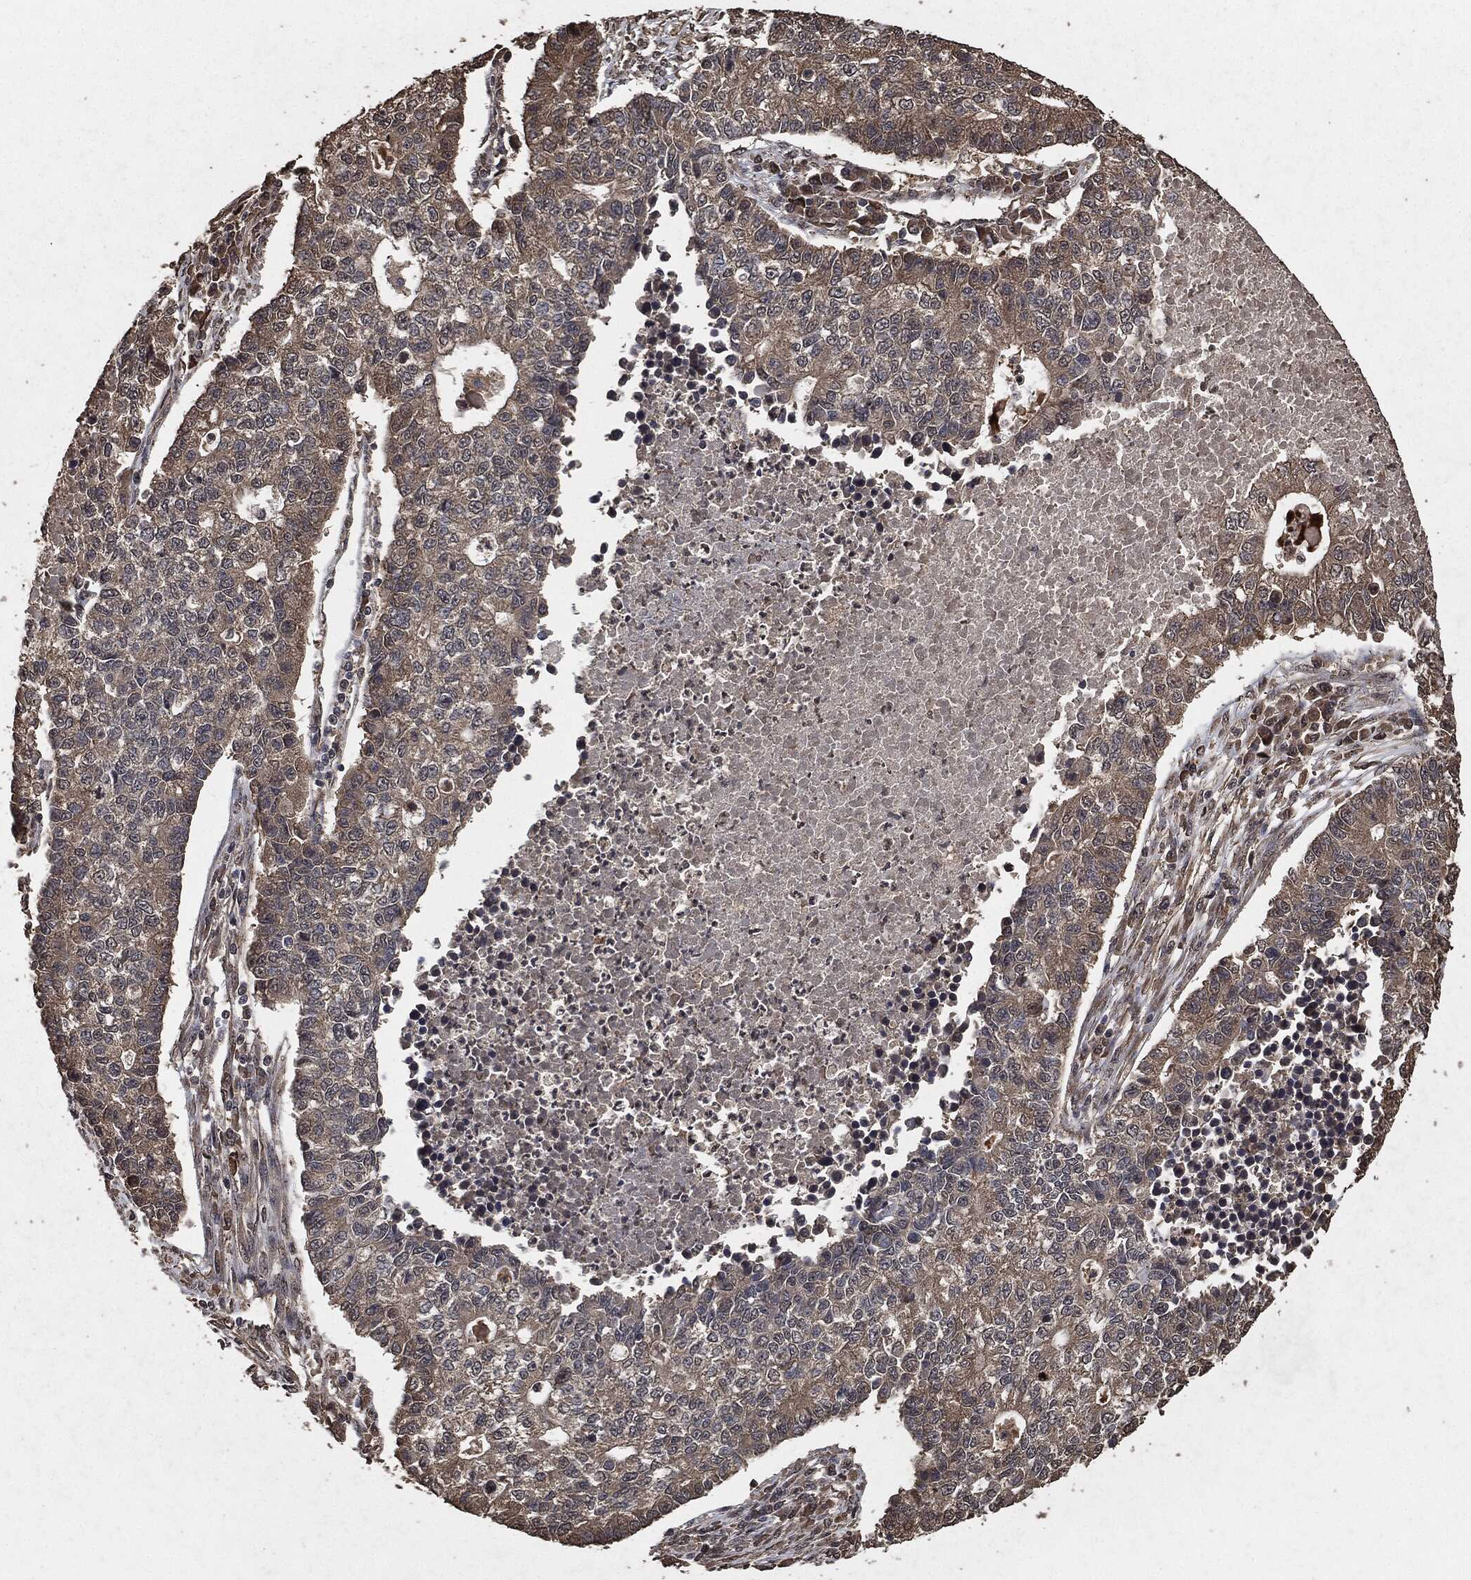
{"staining": {"intensity": "weak", "quantity": "25%-75%", "location": "cytoplasmic/membranous"}, "tissue": "lung cancer", "cell_type": "Tumor cells", "image_type": "cancer", "snomed": [{"axis": "morphology", "description": "Adenocarcinoma, NOS"}, {"axis": "topography", "description": "Lung"}], "caption": "Human lung adenocarcinoma stained with a brown dye shows weak cytoplasmic/membranous positive expression in about 25%-75% of tumor cells.", "gene": "AKT1S1", "patient": {"sex": "male", "age": 57}}